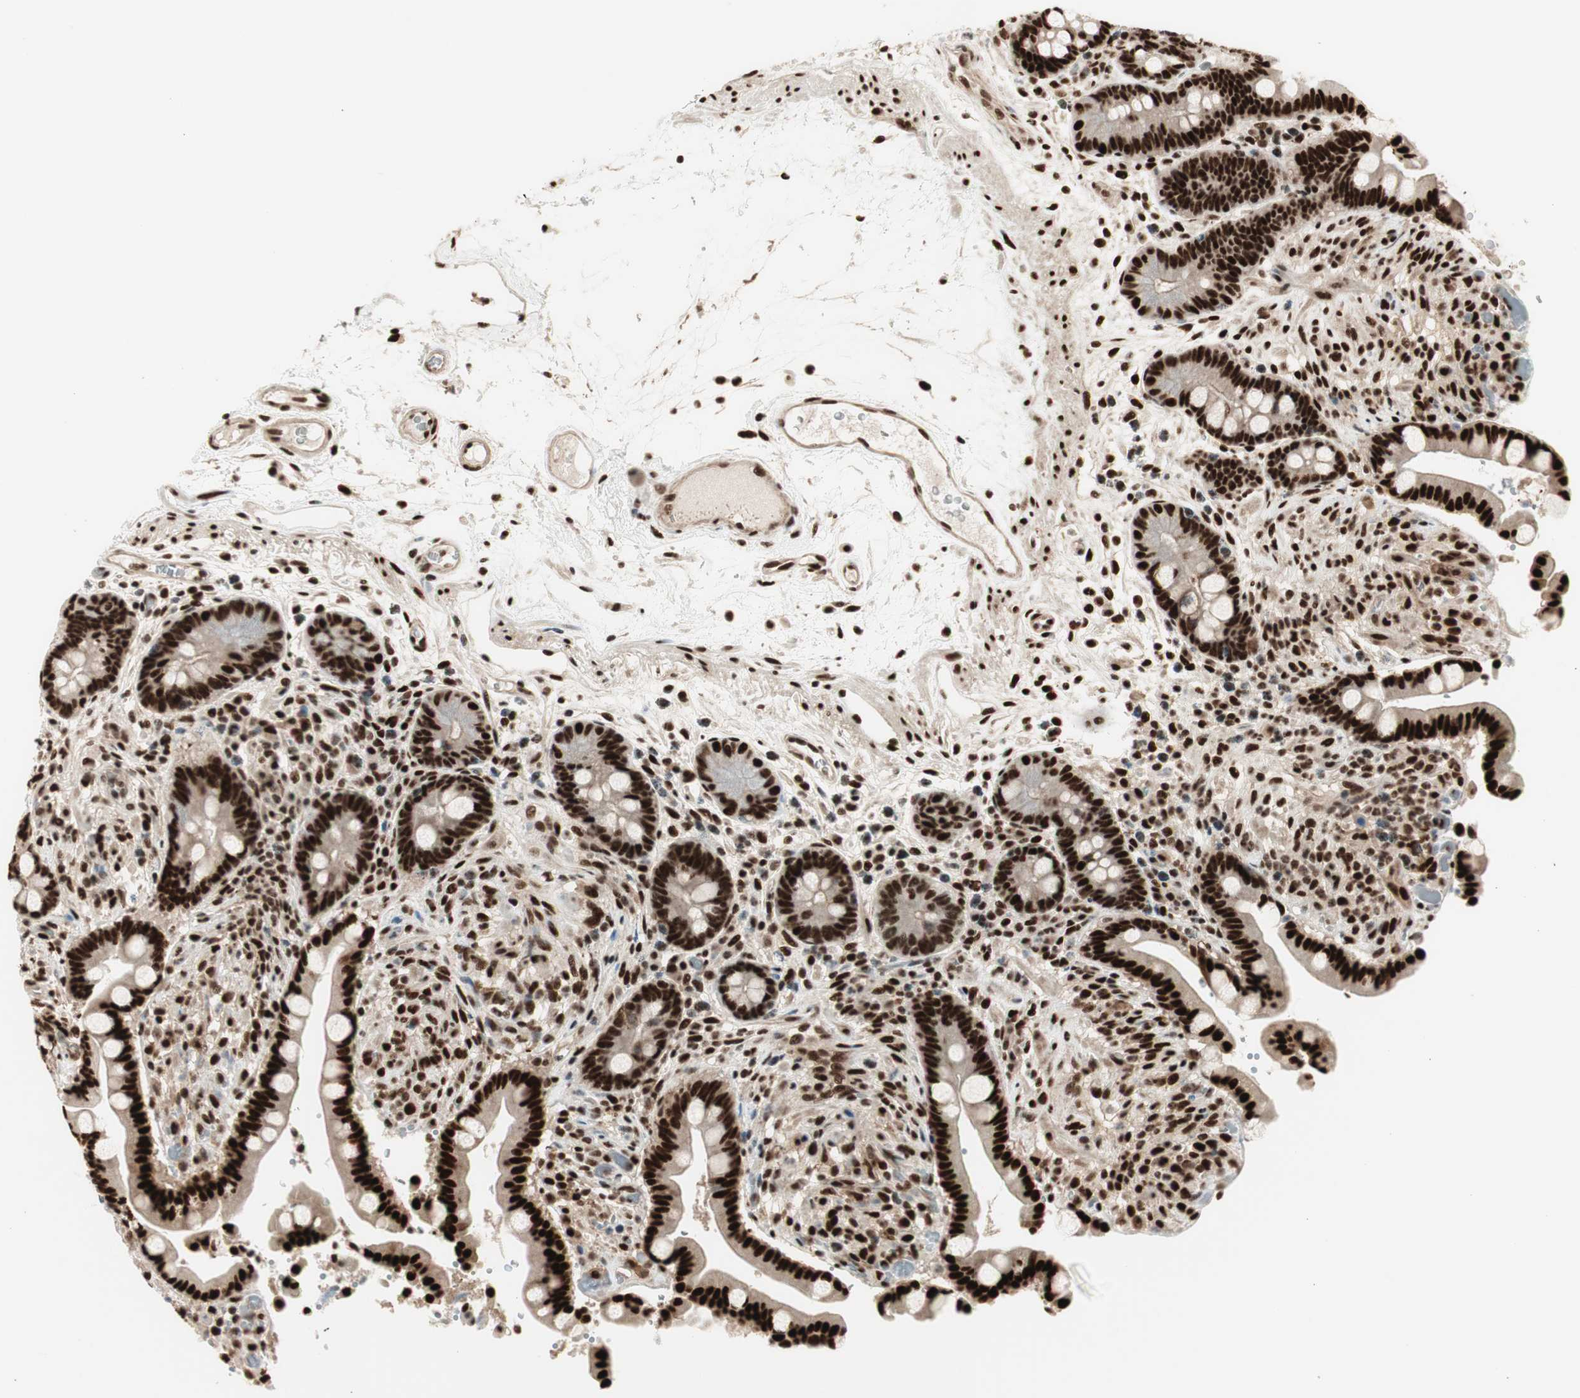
{"staining": {"intensity": "strong", "quantity": ">75%", "location": "nuclear"}, "tissue": "colon", "cell_type": "Endothelial cells", "image_type": "normal", "snomed": [{"axis": "morphology", "description": "Normal tissue, NOS"}, {"axis": "topography", "description": "Colon"}], "caption": "Immunohistochemistry histopathology image of benign colon: human colon stained using immunohistochemistry shows high levels of strong protein expression localized specifically in the nuclear of endothelial cells, appearing as a nuclear brown color.", "gene": "HEXIM1", "patient": {"sex": "male", "age": 73}}